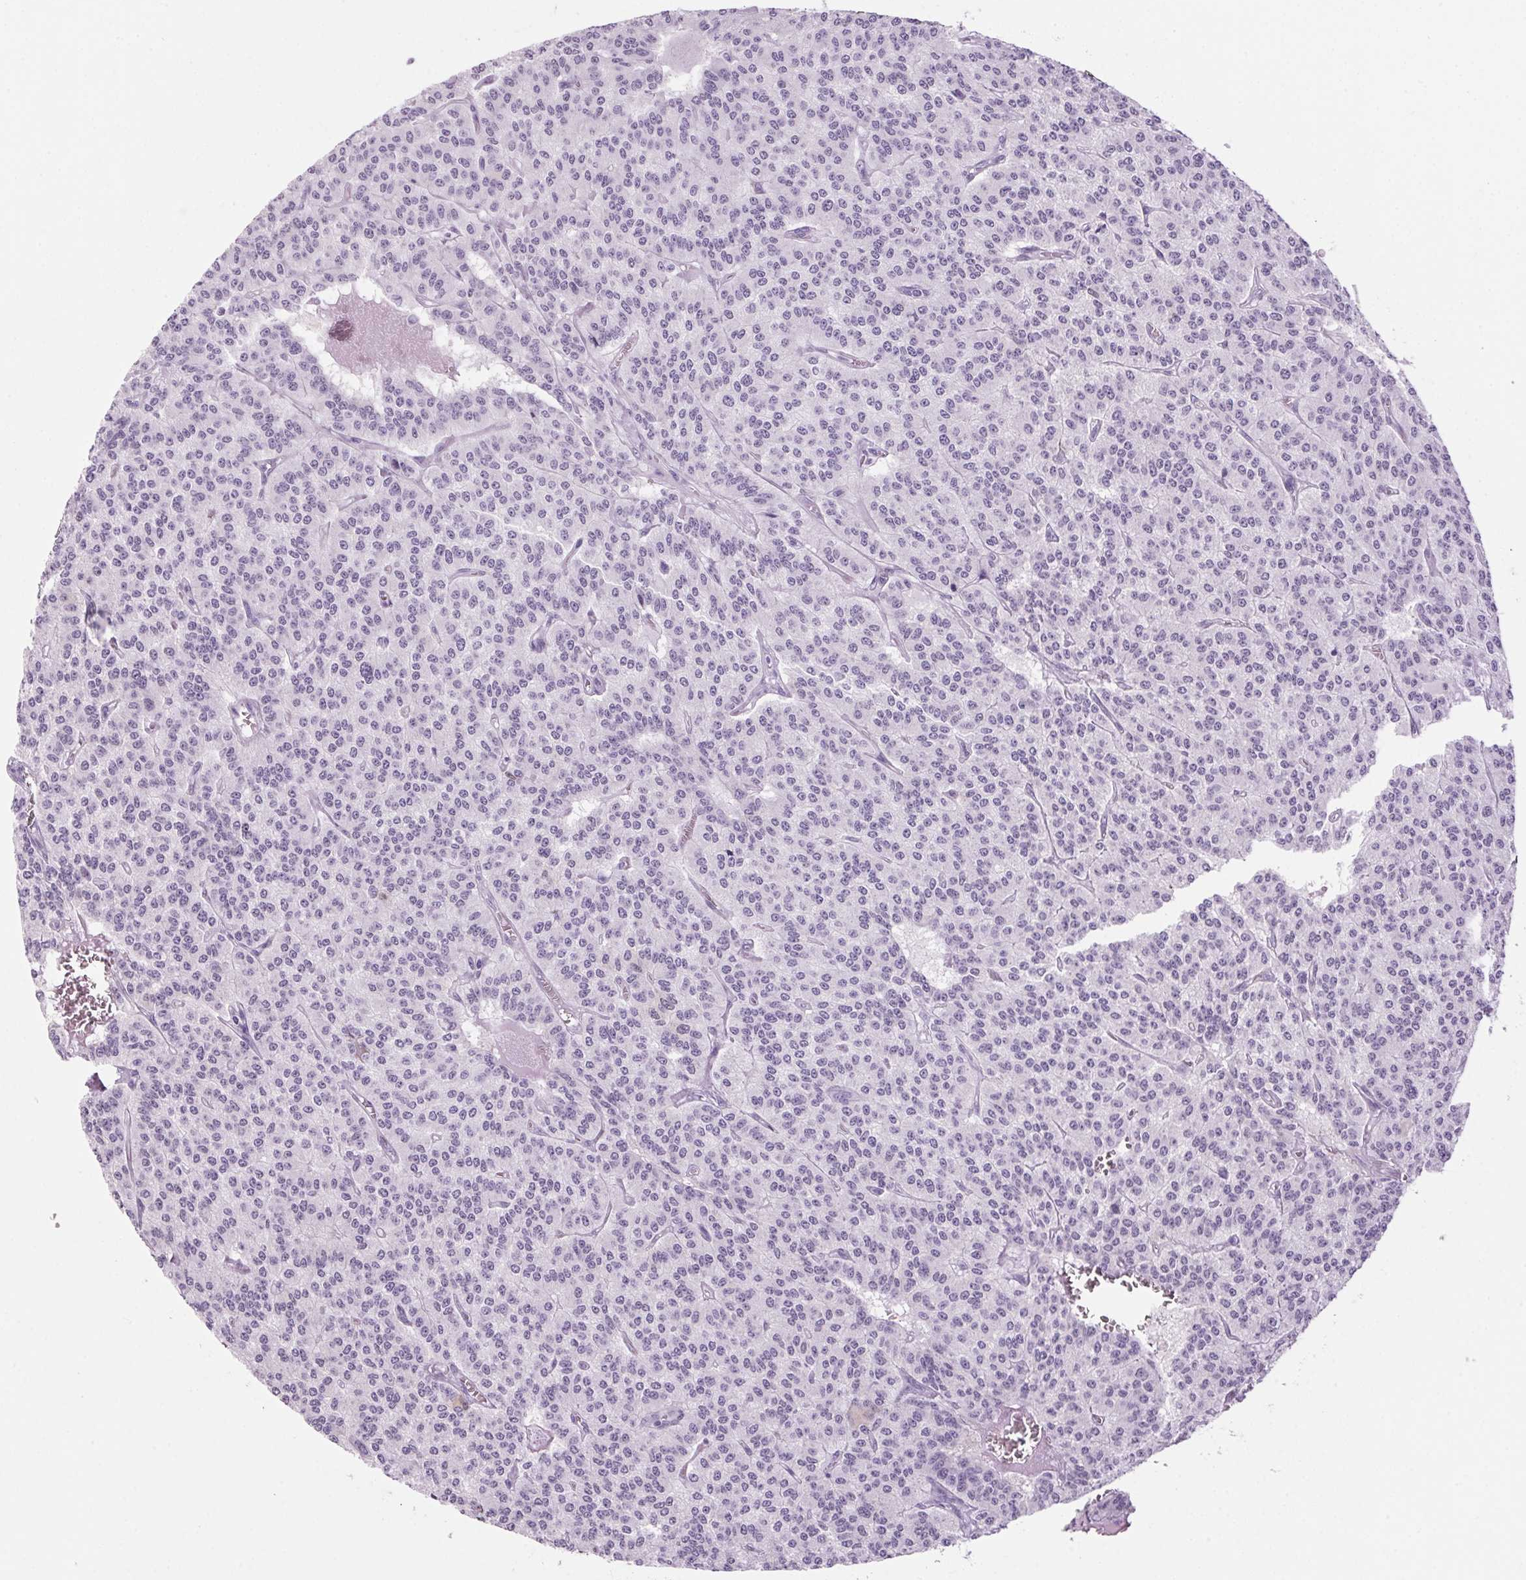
{"staining": {"intensity": "negative", "quantity": "none", "location": "none"}, "tissue": "carcinoid", "cell_type": "Tumor cells", "image_type": "cancer", "snomed": [{"axis": "morphology", "description": "Carcinoid, malignant, NOS"}, {"axis": "topography", "description": "Lung"}], "caption": "A photomicrograph of human carcinoid is negative for staining in tumor cells.", "gene": "PPP1R1A", "patient": {"sex": "female", "age": 71}}